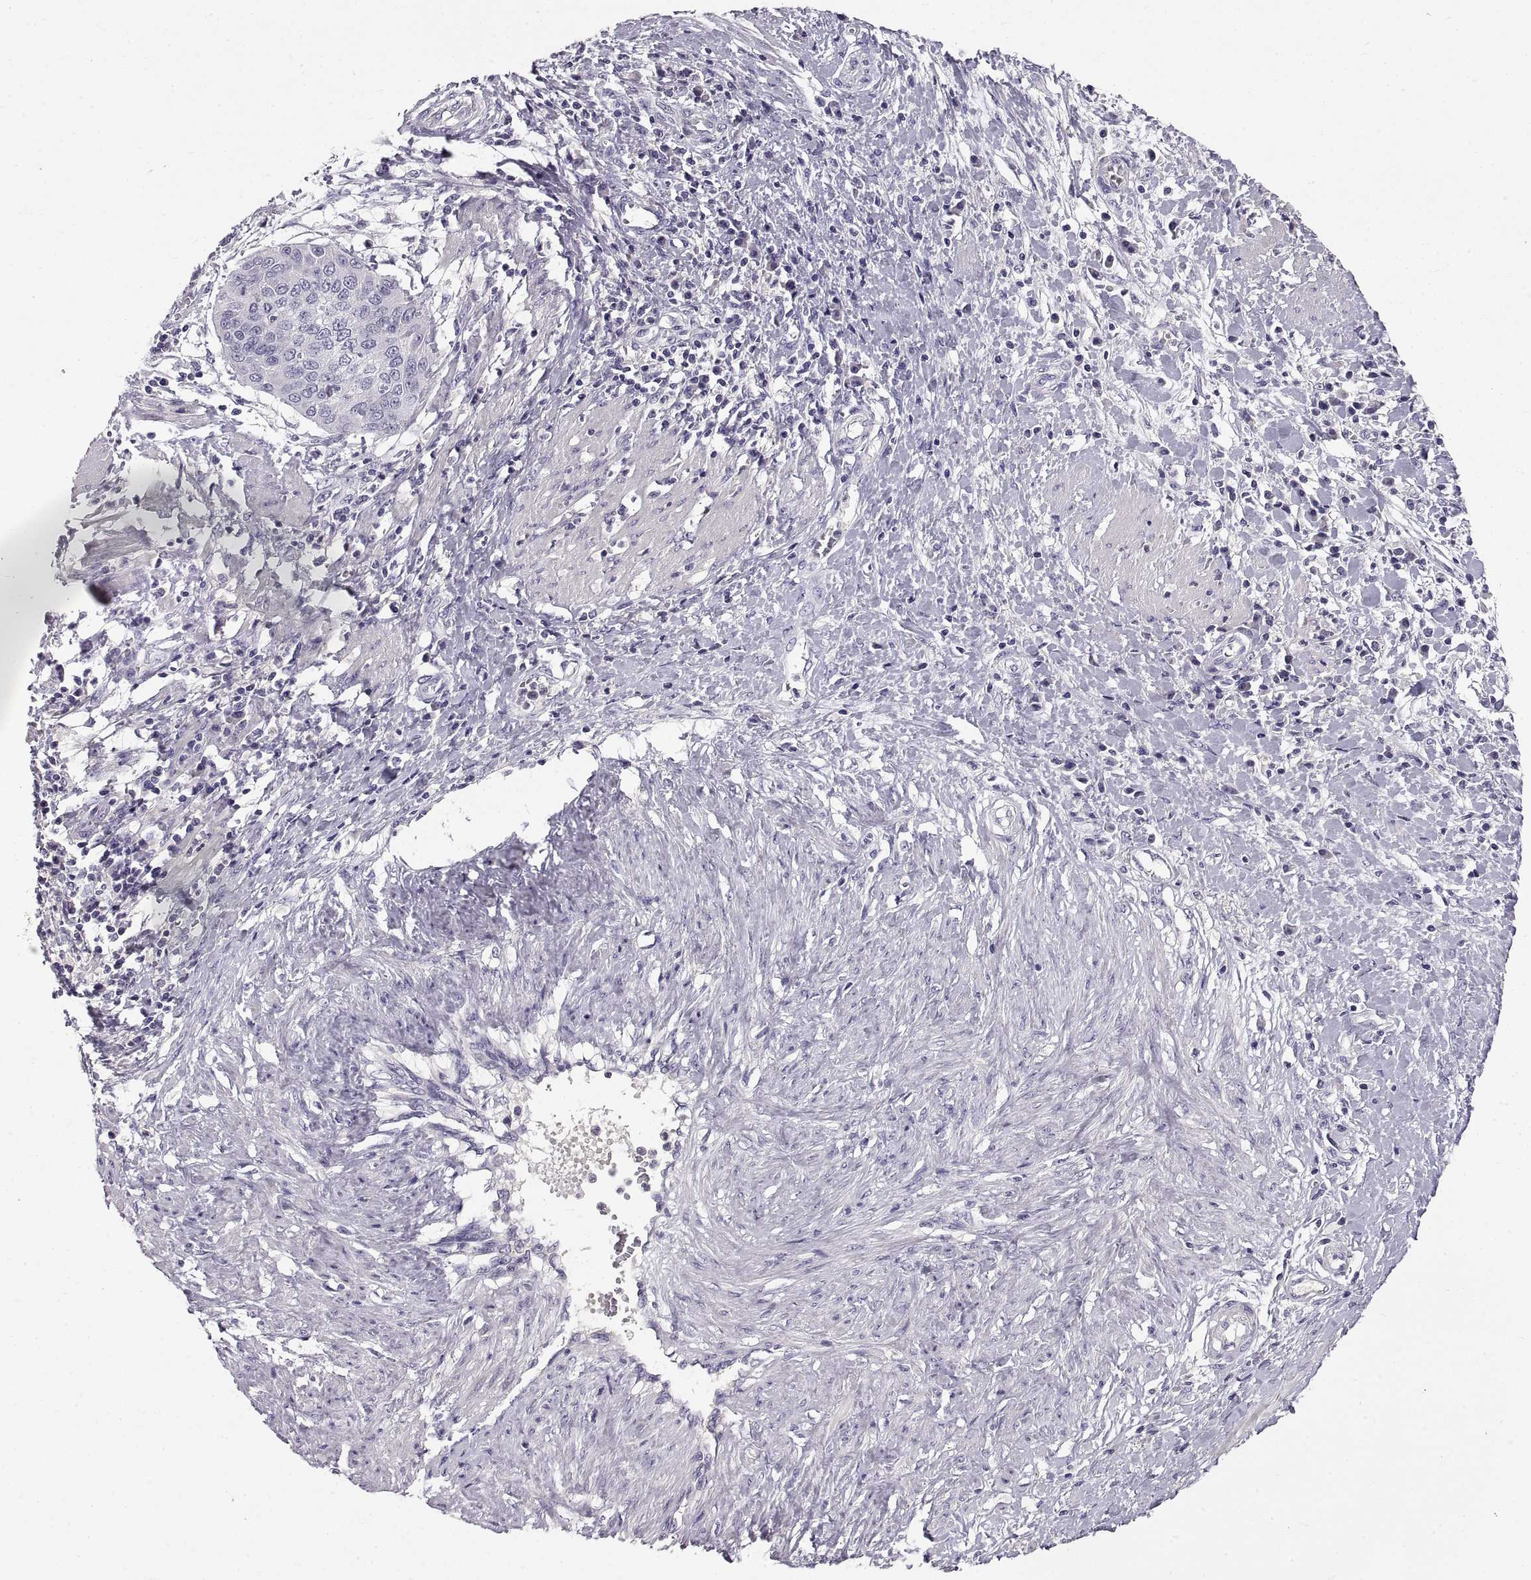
{"staining": {"intensity": "negative", "quantity": "none", "location": "none"}, "tissue": "cervical cancer", "cell_type": "Tumor cells", "image_type": "cancer", "snomed": [{"axis": "morphology", "description": "Squamous cell carcinoma, NOS"}, {"axis": "topography", "description": "Cervix"}], "caption": "There is no significant expression in tumor cells of cervical squamous cell carcinoma.", "gene": "ADAM32", "patient": {"sex": "female", "age": 39}}